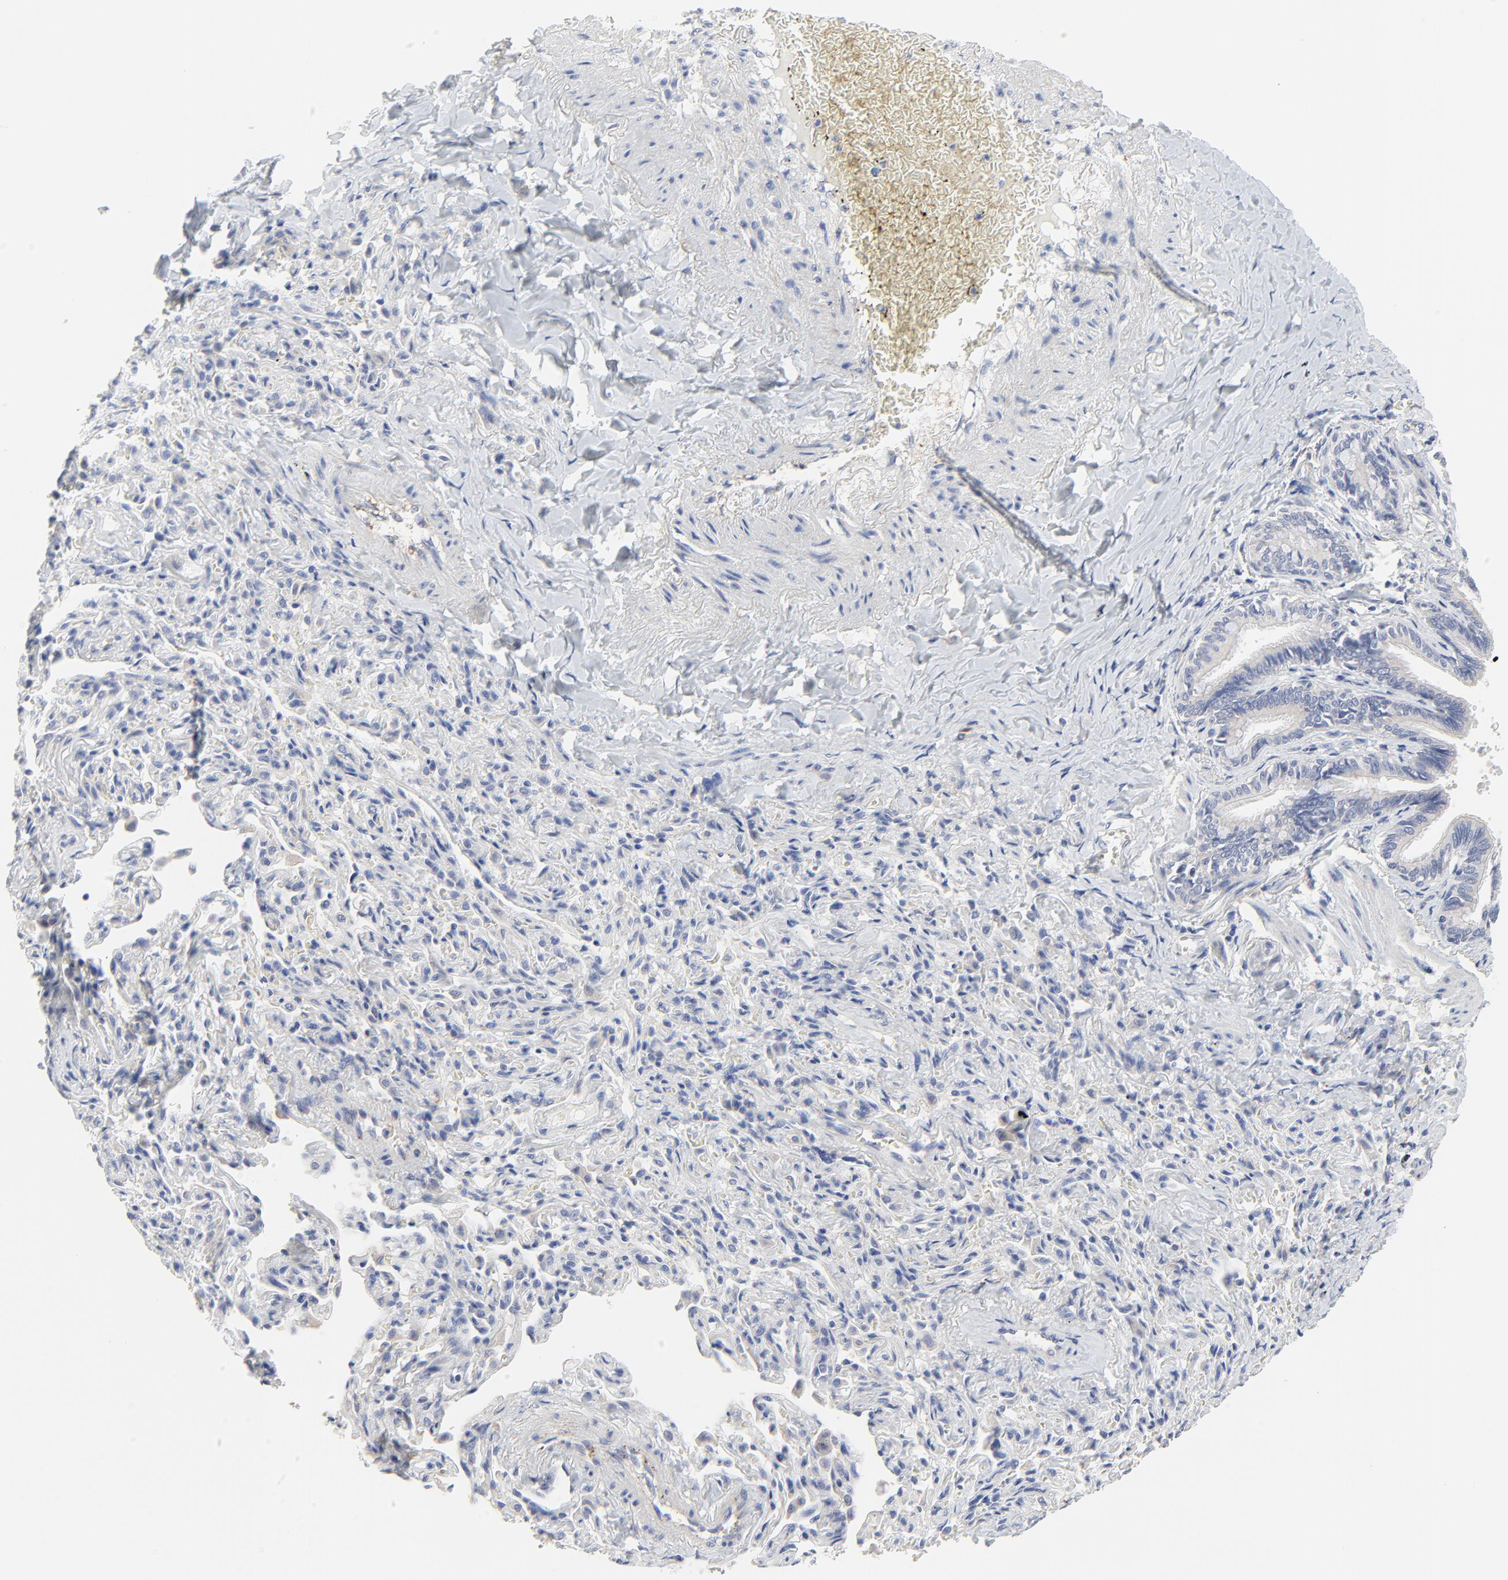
{"staining": {"intensity": "weak", "quantity": "<25%", "location": "cytoplasmic/membranous"}, "tissue": "bronchus", "cell_type": "Respiratory epithelial cells", "image_type": "normal", "snomed": [{"axis": "morphology", "description": "Normal tissue, NOS"}, {"axis": "topography", "description": "Lung"}], "caption": "The micrograph demonstrates no significant staining in respiratory epithelial cells of bronchus.", "gene": "DHRSX", "patient": {"sex": "male", "age": 64}}